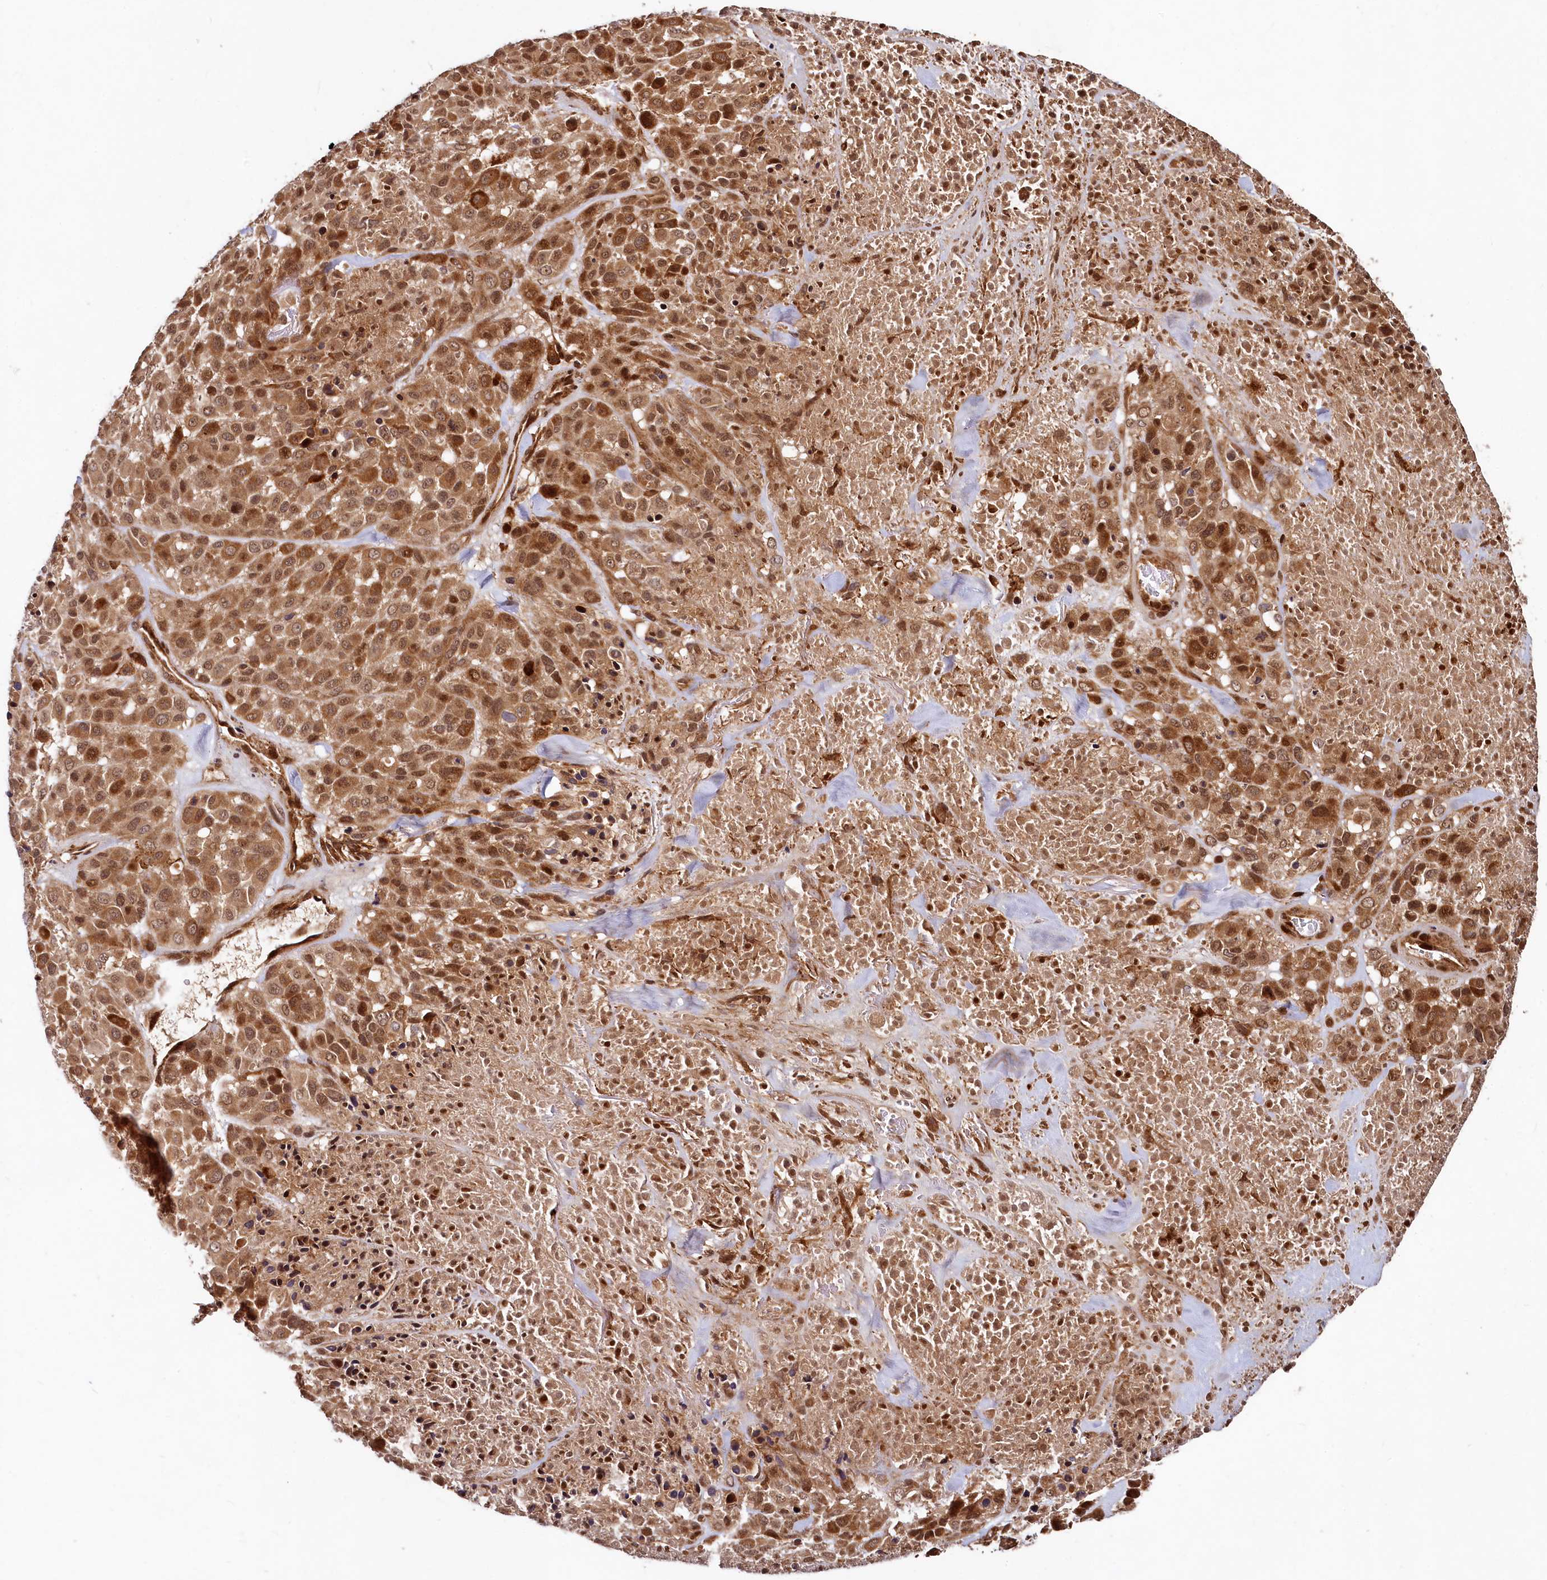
{"staining": {"intensity": "moderate", "quantity": ">75%", "location": "cytoplasmic/membranous,nuclear"}, "tissue": "melanoma", "cell_type": "Tumor cells", "image_type": "cancer", "snomed": [{"axis": "morphology", "description": "Malignant melanoma, Metastatic site"}, {"axis": "topography", "description": "Skin"}], "caption": "Immunohistochemistry (DAB) staining of human malignant melanoma (metastatic site) exhibits moderate cytoplasmic/membranous and nuclear protein expression in about >75% of tumor cells.", "gene": "TRIM23", "patient": {"sex": "female", "age": 81}}